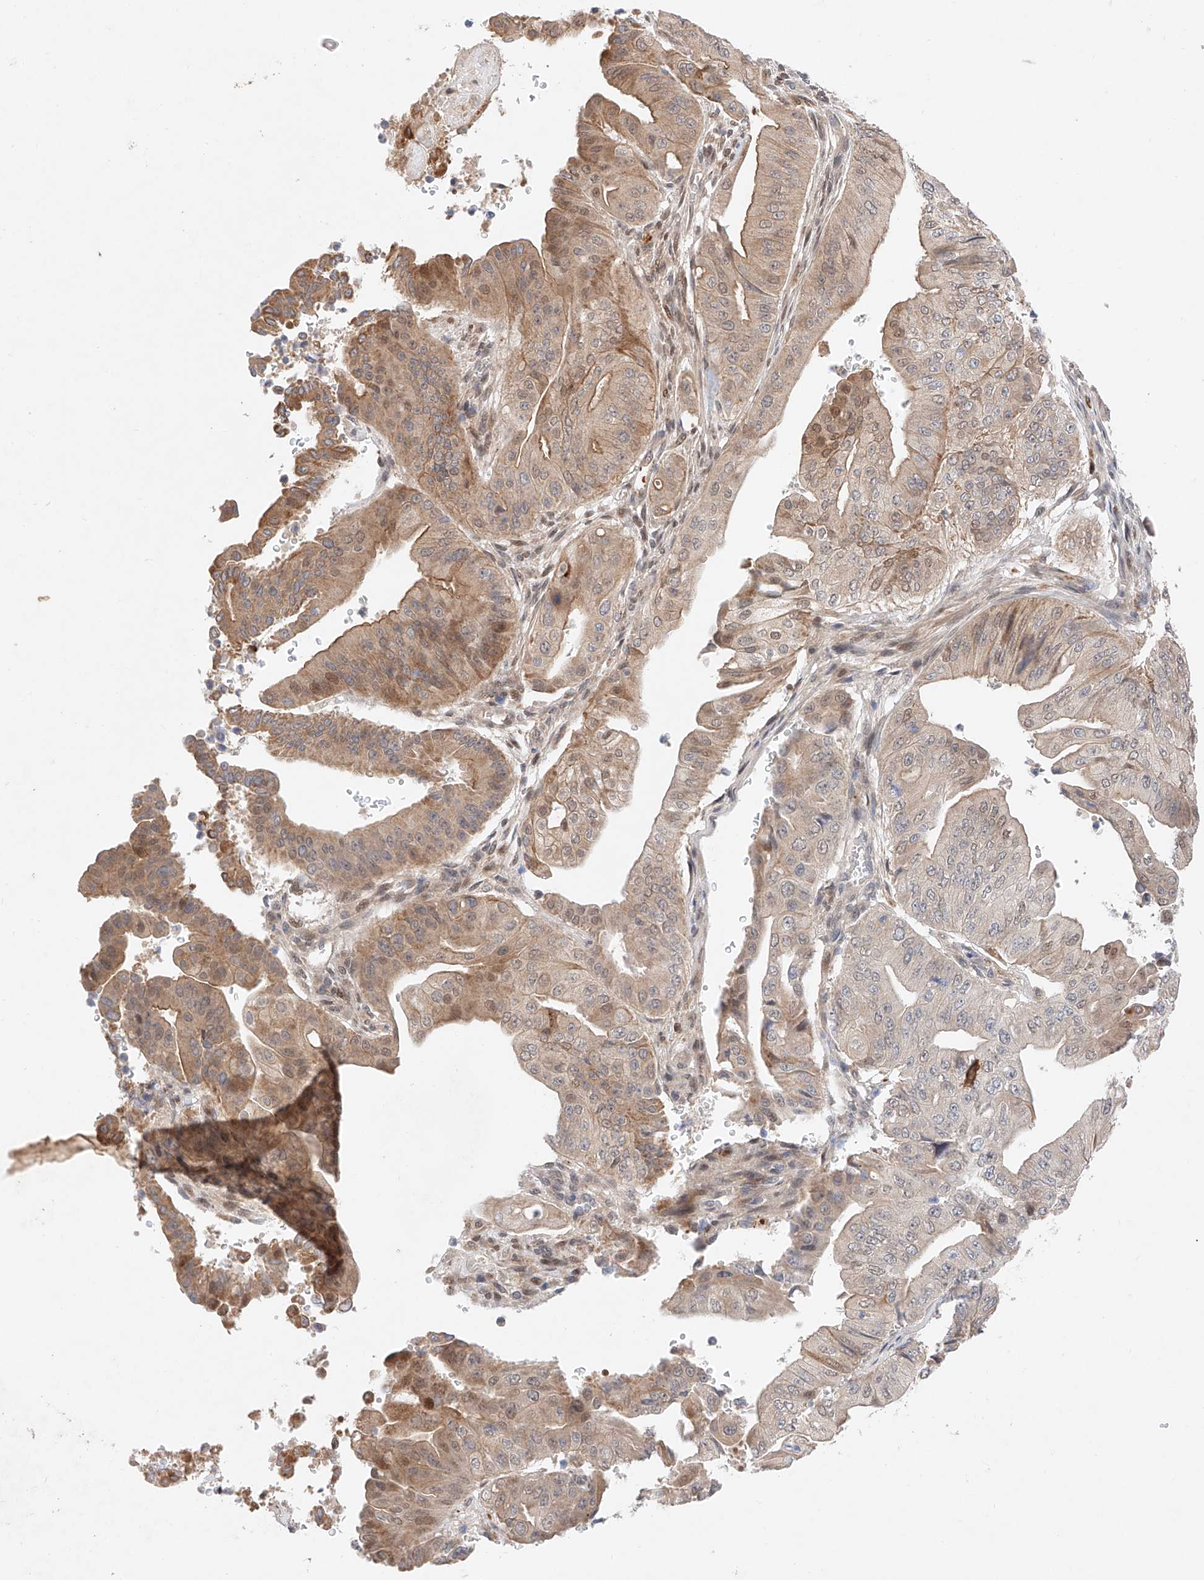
{"staining": {"intensity": "moderate", "quantity": ">75%", "location": "cytoplasmic/membranous,nuclear"}, "tissue": "pancreatic cancer", "cell_type": "Tumor cells", "image_type": "cancer", "snomed": [{"axis": "morphology", "description": "Adenocarcinoma, NOS"}, {"axis": "topography", "description": "Pancreas"}], "caption": "DAB immunohistochemical staining of human pancreatic cancer (adenocarcinoma) displays moderate cytoplasmic/membranous and nuclear protein staining in approximately >75% of tumor cells.", "gene": "GCNT1", "patient": {"sex": "female", "age": 77}}